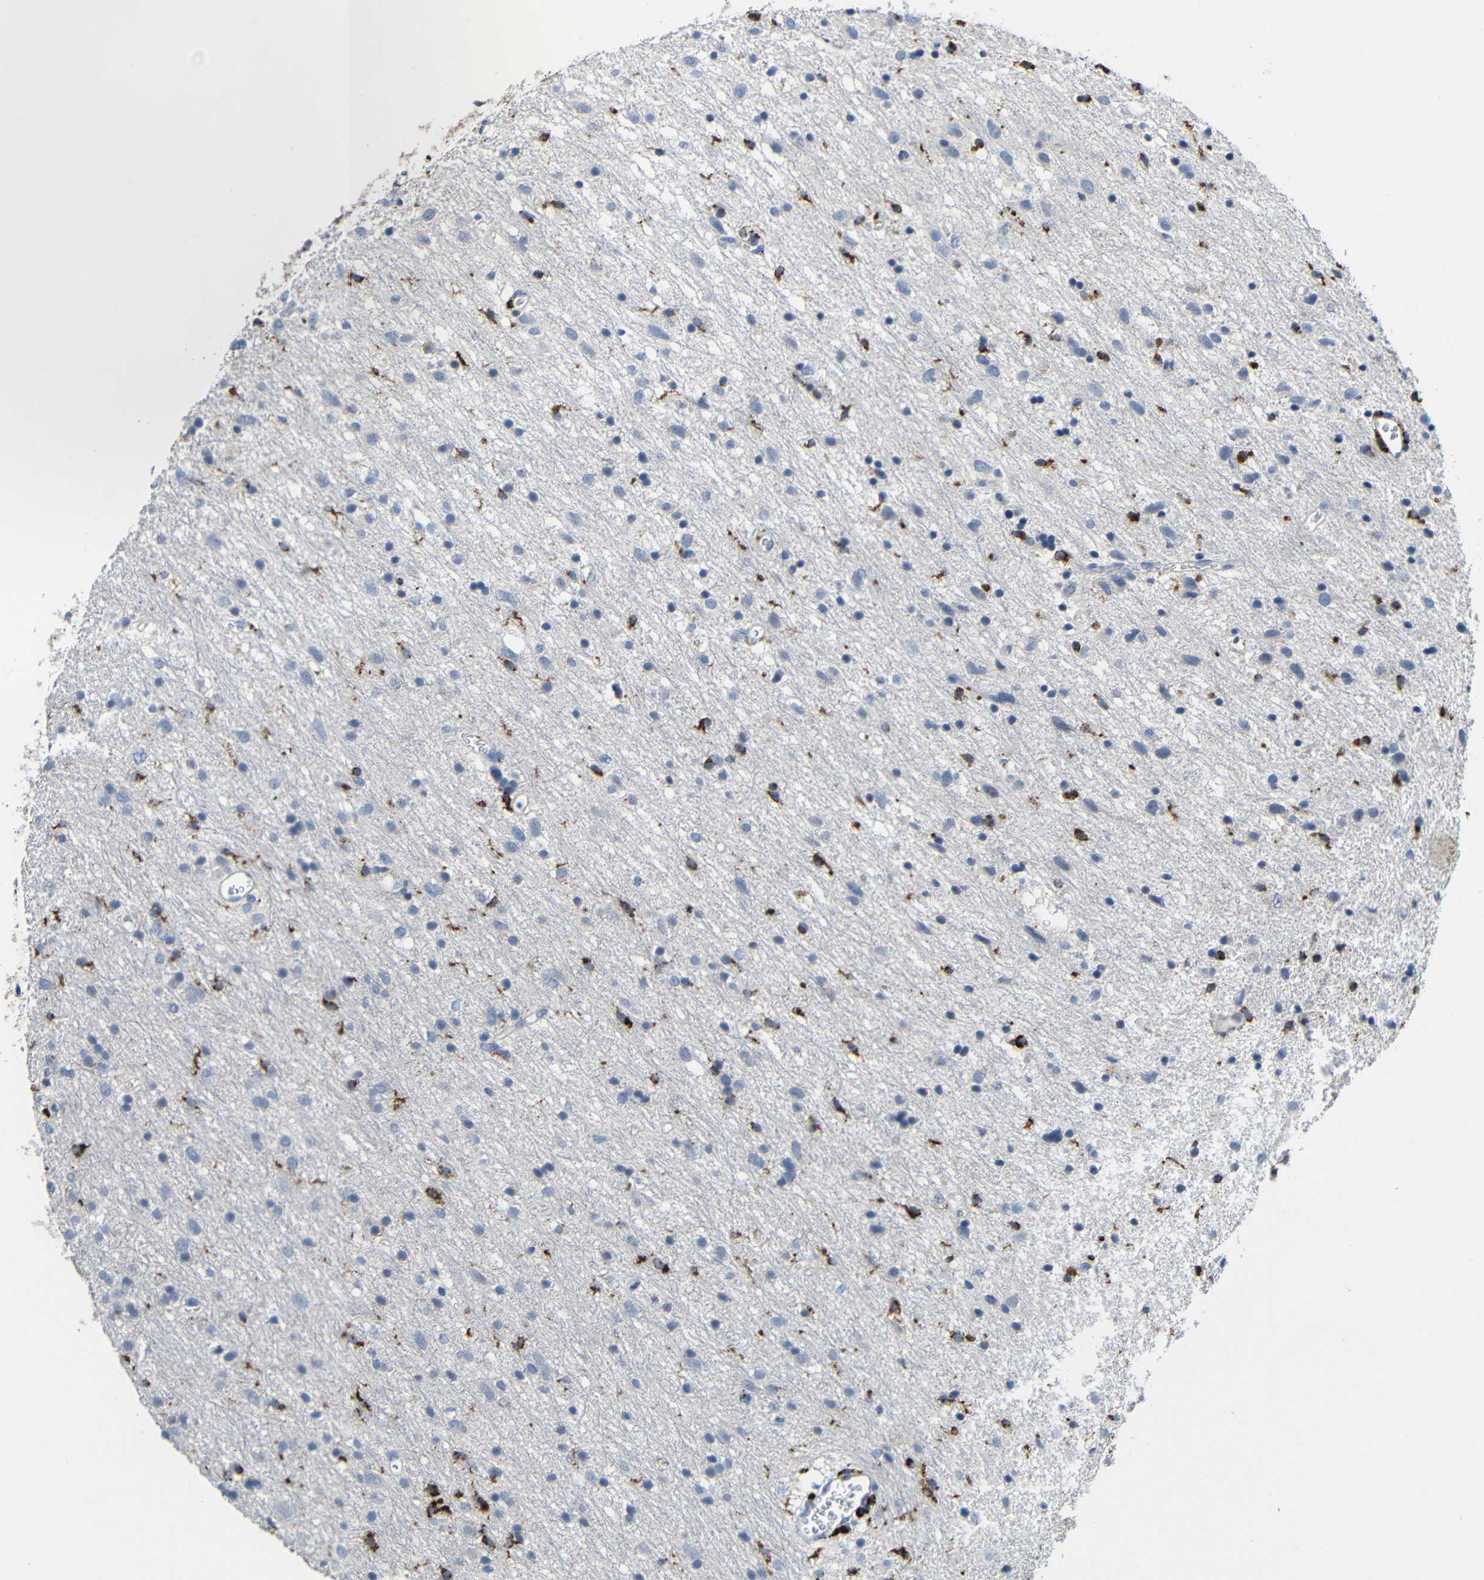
{"staining": {"intensity": "strong", "quantity": "<25%", "location": "cytoplasmic/membranous"}, "tissue": "glioma", "cell_type": "Tumor cells", "image_type": "cancer", "snomed": [{"axis": "morphology", "description": "Glioma, malignant, Low grade"}, {"axis": "topography", "description": "Brain"}], "caption": "Immunohistochemical staining of human malignant low-grade glioma shows medium levels of strong cytoplasmic/membranous protein expression in approximately <25% of tumor cells.", "gene": "HLA-DMA", "patient": {"sex": "male", "age": 77}}